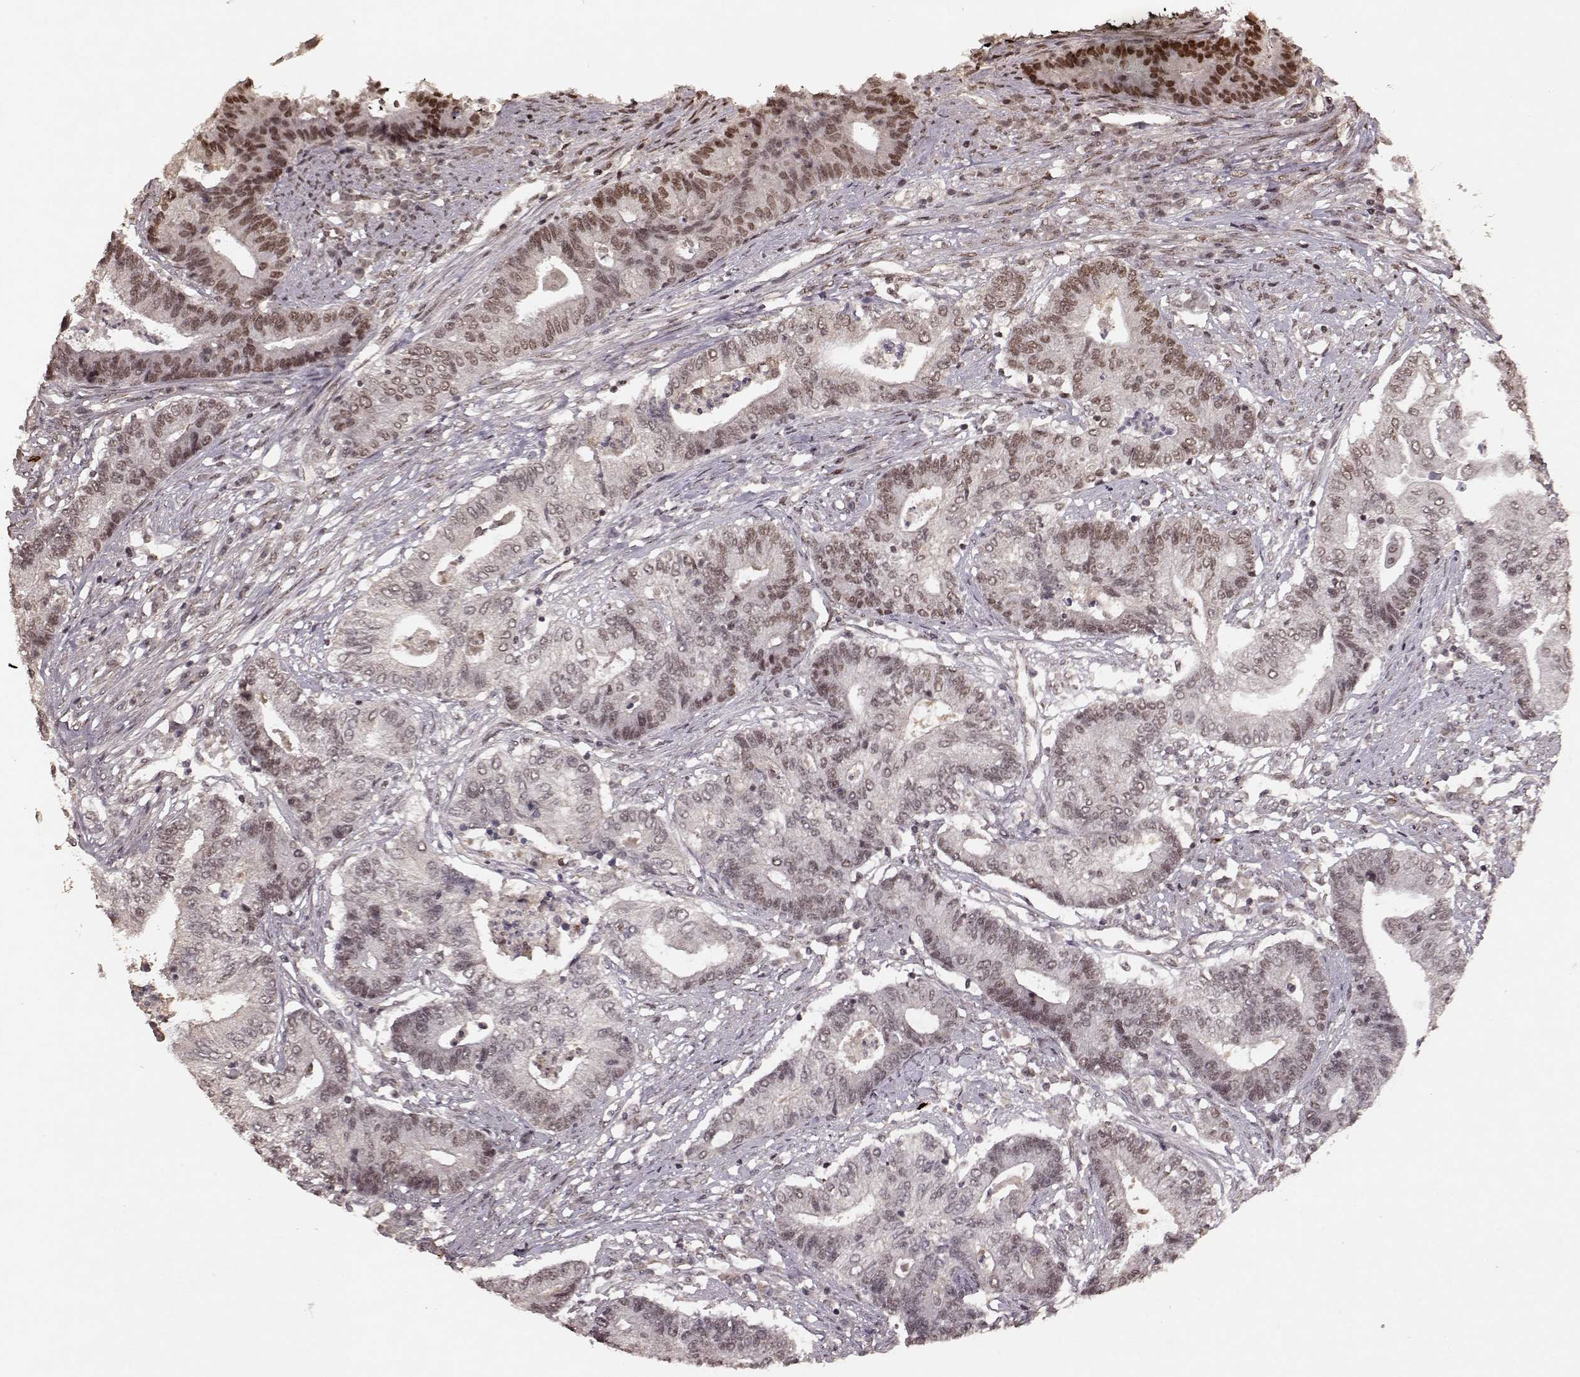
{"staining": {"intensity": "moderate", "quantity": "<25%", "location": "nuclear"}, "tissue": "endometrial cancer", "cell_type": "Tumor cells", "image_type": "cancer", "snomed": [{"axis": "morphology", "description": "Adenocarcinoma, NOS"}, {"axis": "topography", "description": "Uterus"}, {"axis": "topography", "description": "Endometrium"}], "caption": "The immunohistochemical stain shows moderate nuclear staining in tumor cells of endometrial cancer tissue. (DAB (3,3'-diaminobenzidine) = brown stain, brightfield microscopy at high magnification).", "gene": "RRAGD", "patient": {"sex": "female", "age": 54}}